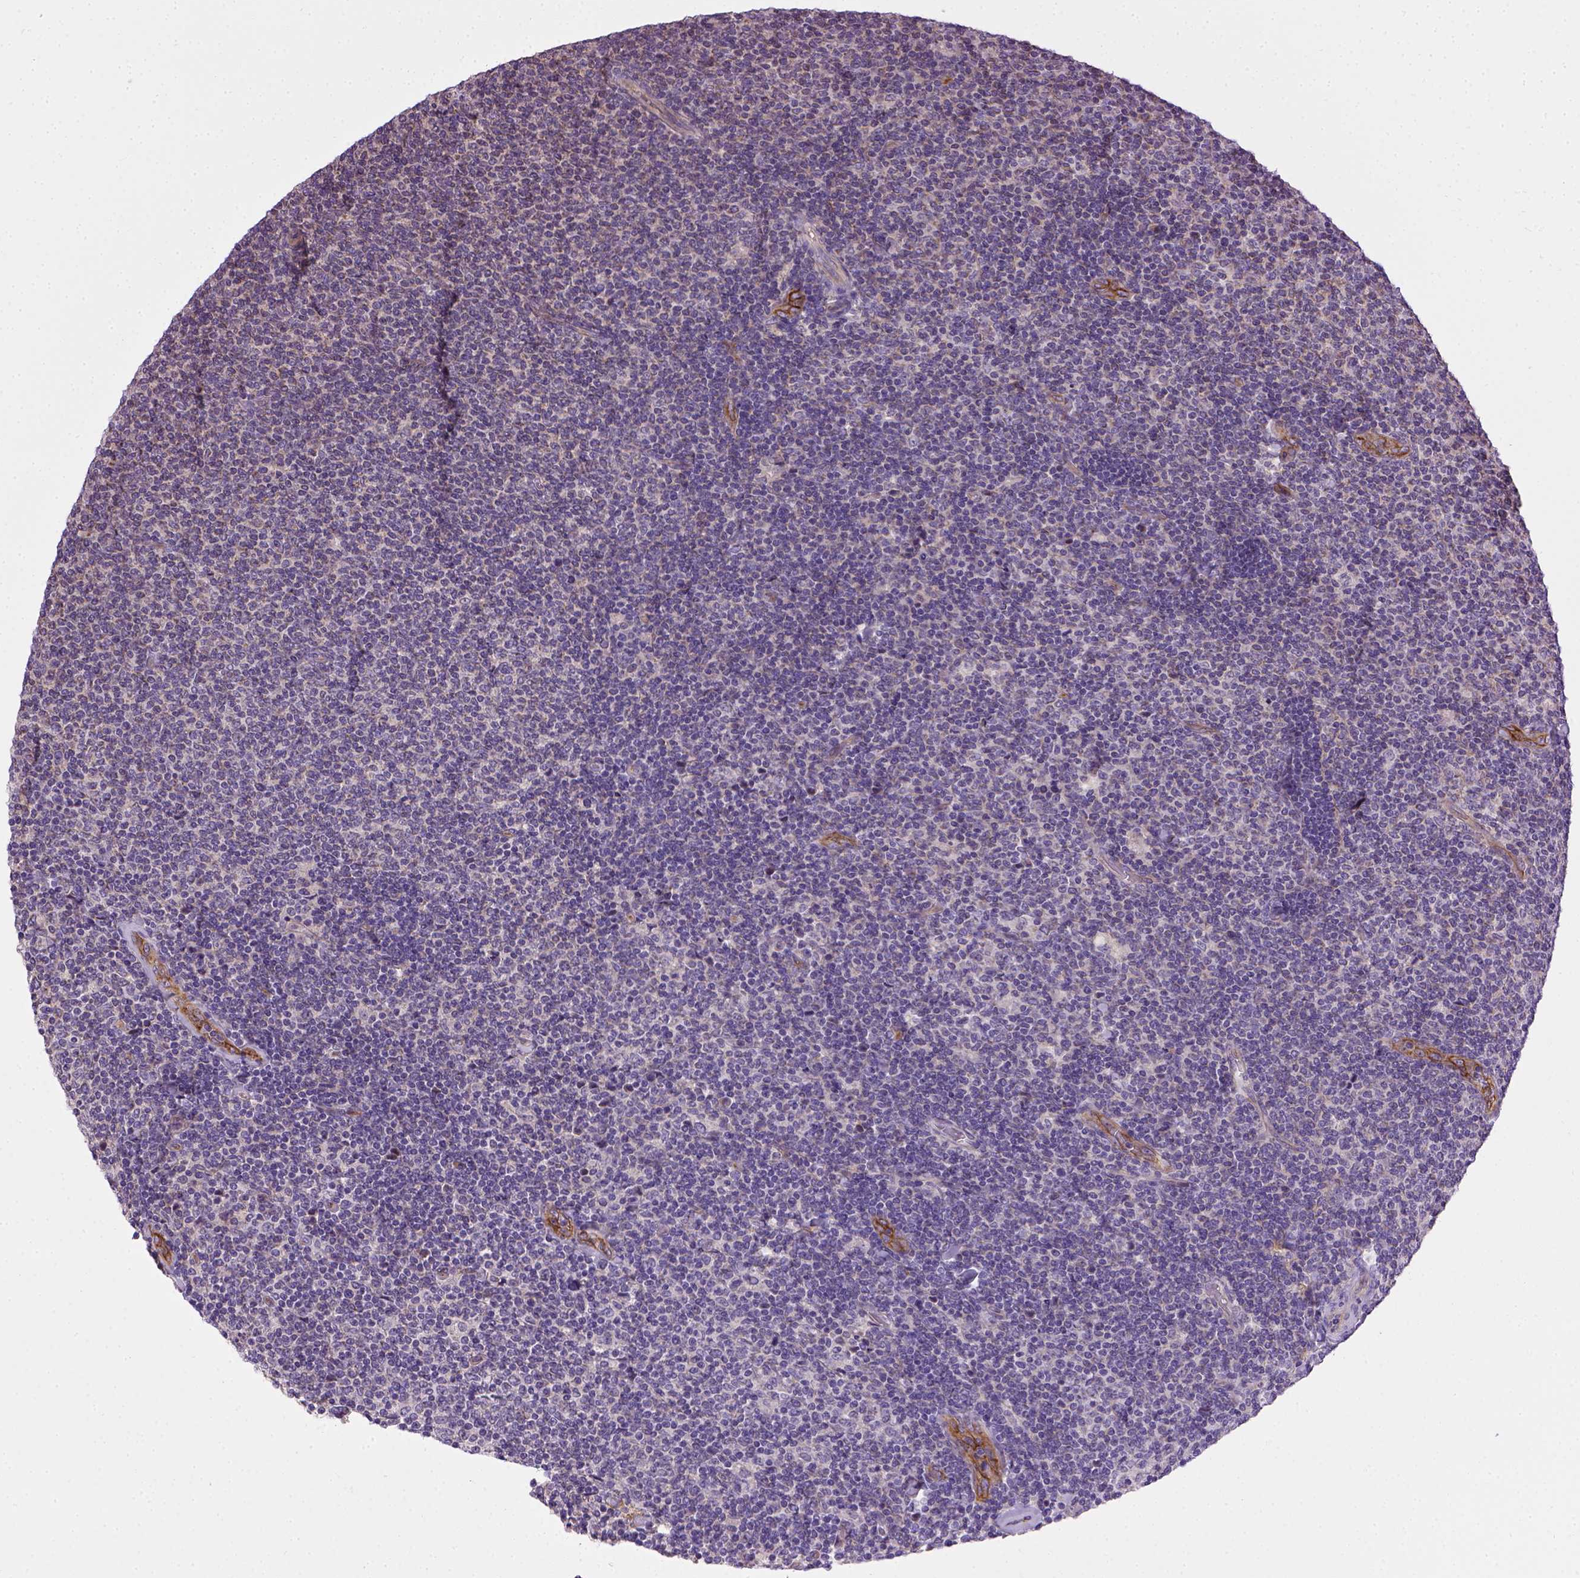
{"staining": {"intensity": "negative", "quantity": "none", "location": "none"}, "tissue": "lymphoma", "cell_type": "Tumor cells", "image_type": "cancer", "snomed": [{"axis": "morphology", "description": "Malignant lymphoma, non-Hodgkin's type, Low grade"}, {"axis": "topography", "description": "Lymph node"}], "caption": "IHC micrograph of human malignant lymphoma, non-Hodgkin's type (low-grade) stained for a protein (brown), which displays no staining in tumor cells. (Brightfield microscopy of DAB IHC at high magnification).", "gene": "ENG", "patient": {"sex": "male", "age": 52}}